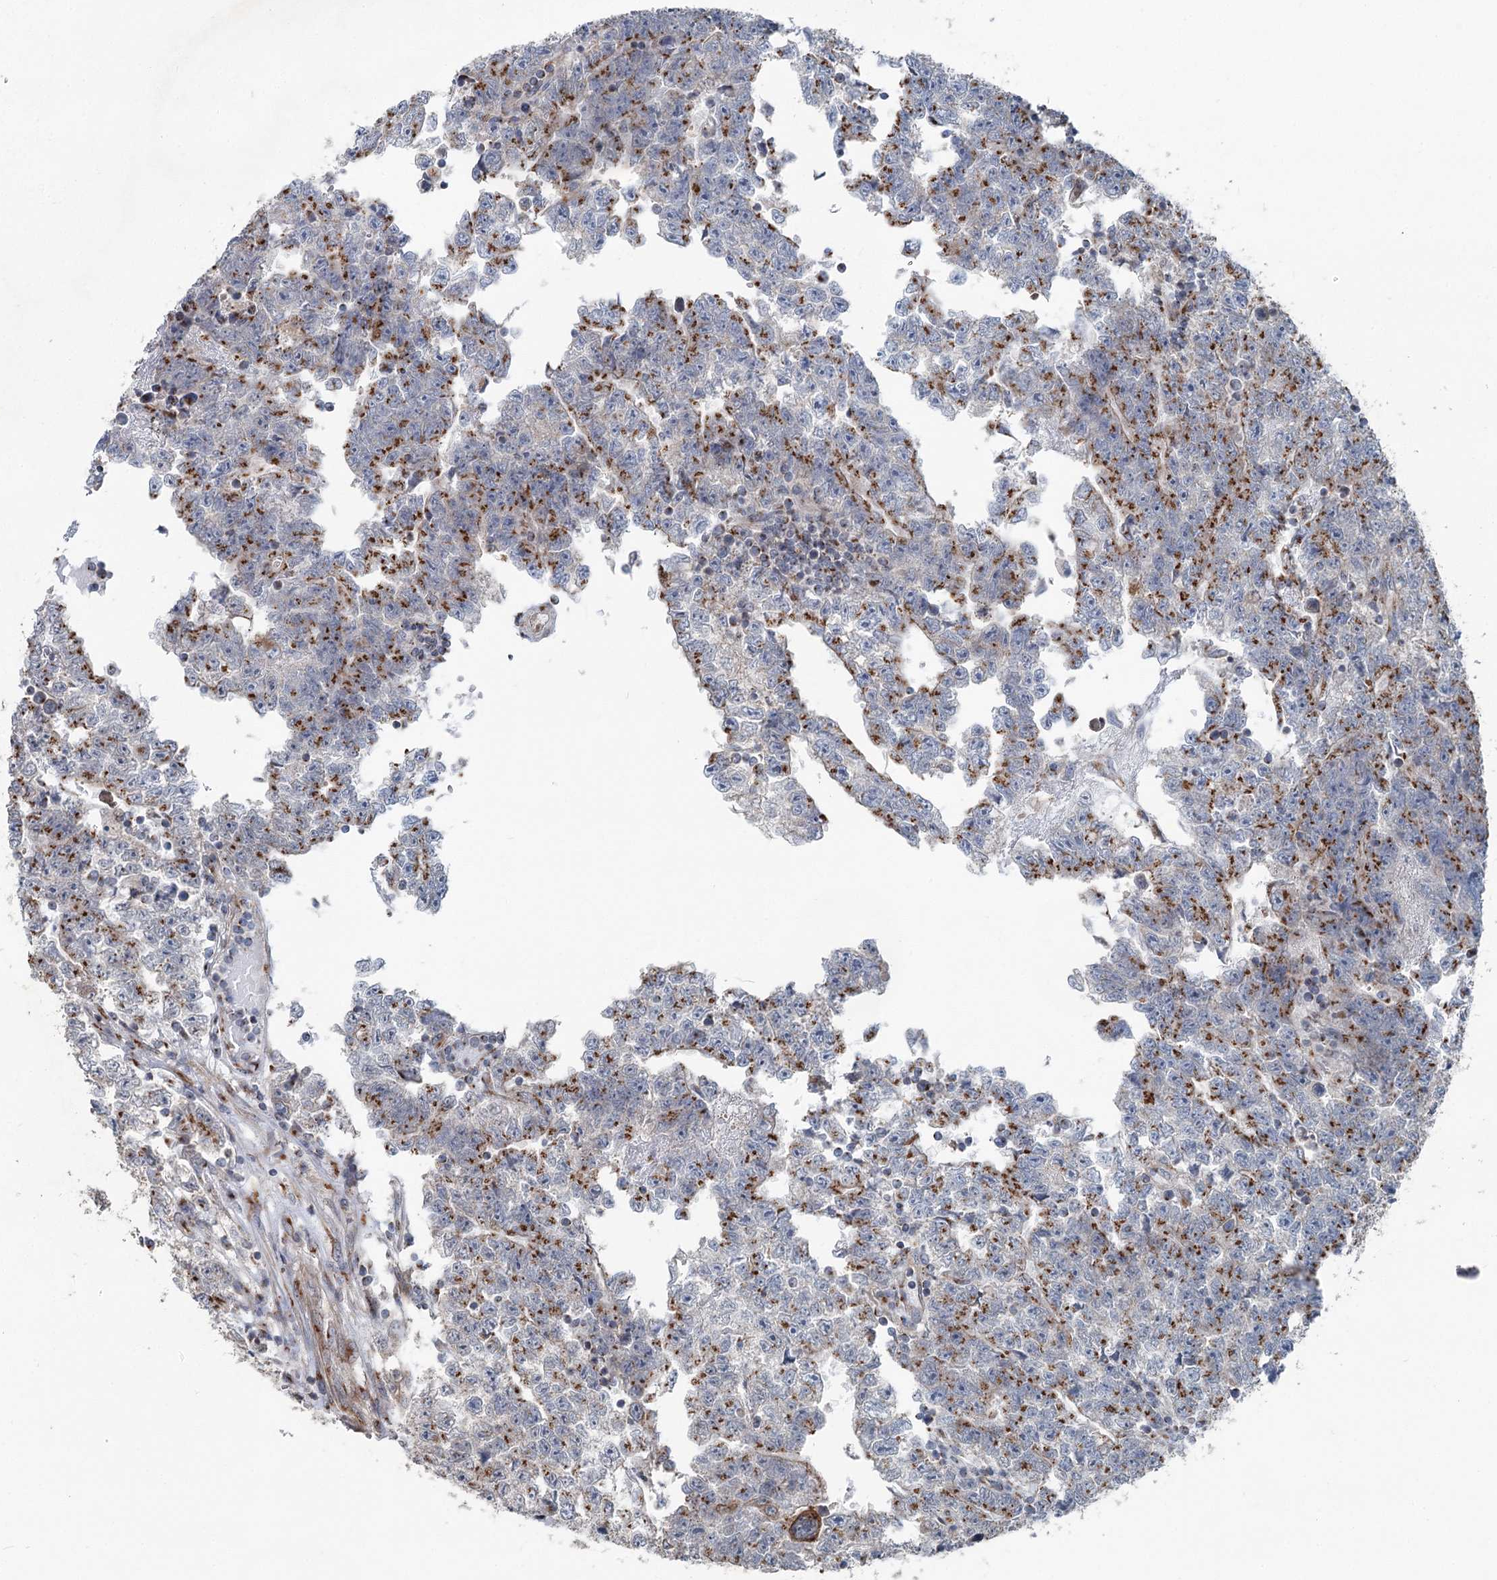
{"staining": {"intensity": "moderate", "quantity": ">75%", "location": "cytoplasmic/membranous"}, "tissue": "testis cancer", "cell_type": "Tumor cells", "image_type": "cancer", "snomed": [{"axis": "morphology", "description": "Carcinoma, Embryonal, NOS"}, {"axis": "topography", "description": "Testis"}], "caption": "Immunohistochemical staining of testis cancer (embryonal carcinoma) demonstrates medium levels of moderate cytoplasmic/membranous positivity in about >75% of tumor cells. The protein is shown in brown color, while the nuclei are stained blue.", "gene": "ITIH5", "patient": {"sex": "male", "age": 25}}